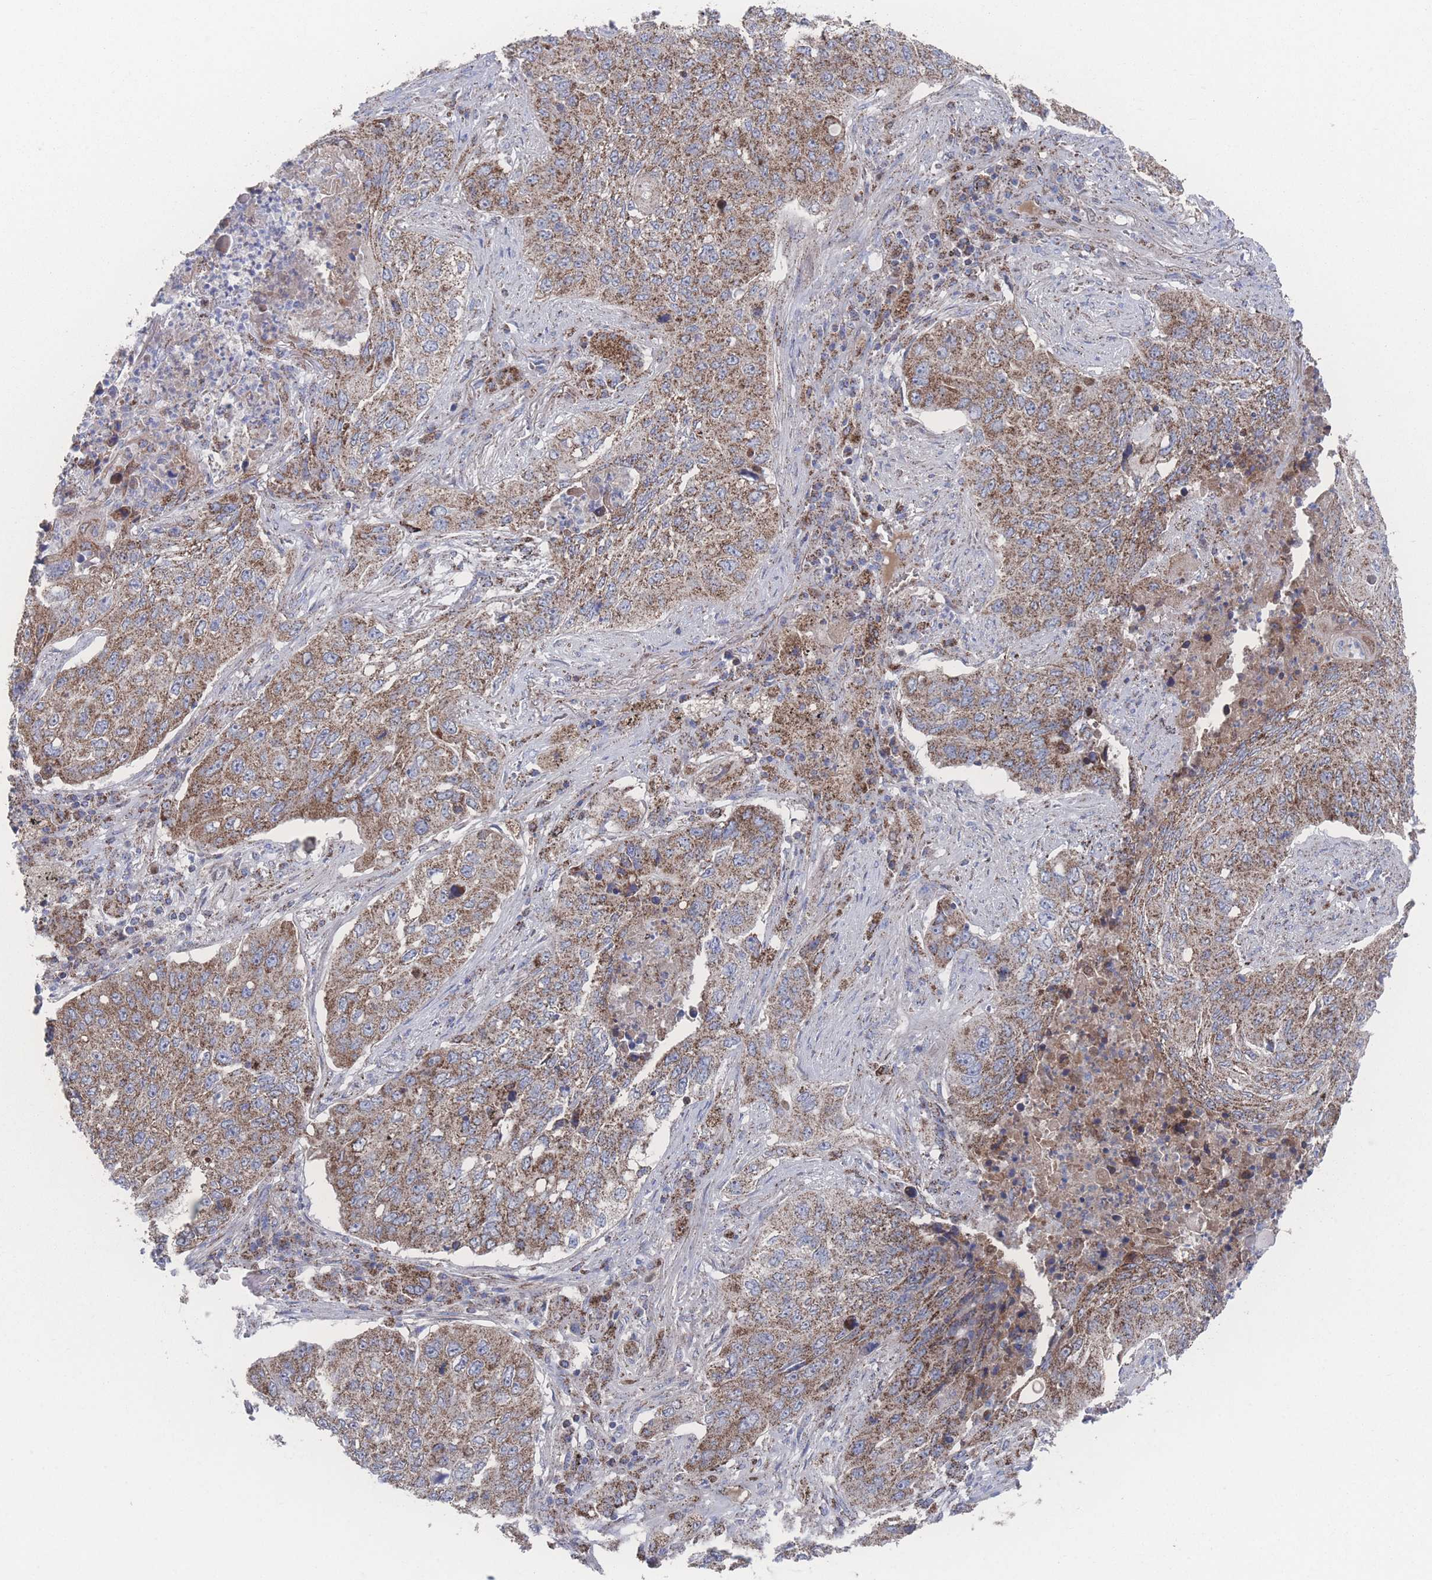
{"staining": {"intensity": "moderate", "quantity": ">75%", "location": "cytoplasmic/membranous"}, "tissue": "lung cancer", "cell_type": "Tumor cells", "image_type": "cancer", "snomed": [{"axis": "morphology", "description": "Squamous cell carcinoma, NOS"}, {"axis": "topography", "description": "Lung"}], "caption": "Immunohistochemistry (IHC) photomicrograph of human lung squamous cell carcinoma stained for a protein (brown), which demonstrates medium levels of moderate cytoplasmic/membranous staining in approximately >75% of tumor cells.", "gene": "PEX14", "patient": {"sex": "female", "age": 63}}